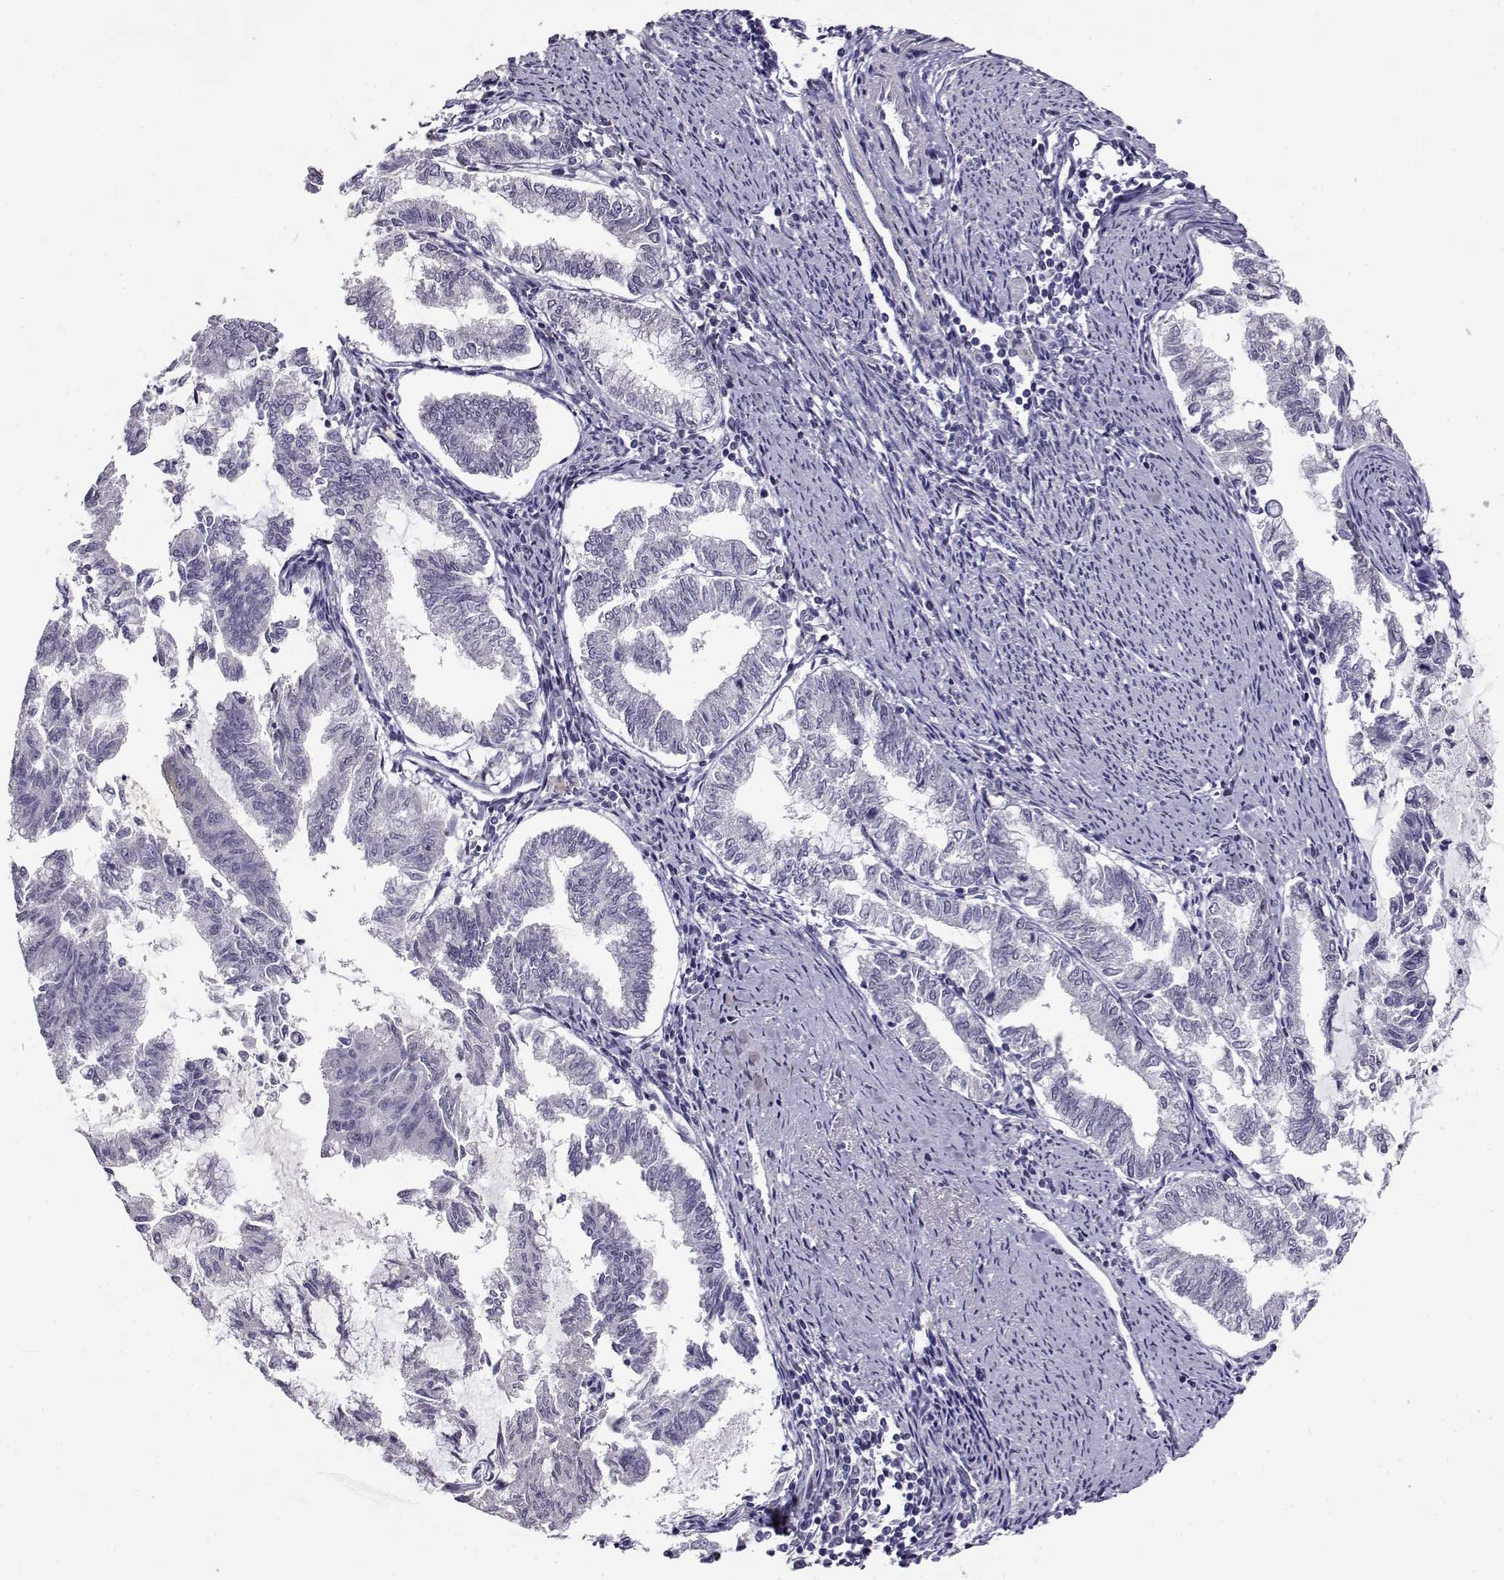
{"staining": {"intensity": "negative", "quantity": "none", "location": "none"}, "tissue": "endometrial cancer", "cell_type": "Tumor cells", "image_type": "cancer", "snomed": [{"axis": "morphology", "description": "Adenocarcinoma, NOS"}, {"axis": "topography", "description": "Endometrium"}], "caption": "High magnification brightfield microscopy of adenocarcinoma (endometrial) stained with DAB (3,3'-diaminobenzidine) (brown) and counterstained with hematoxylin (blue): tumor cells show no significant expression.", "gene": "RHOXF2", "patient": {"sex": "female", "age": 79}}